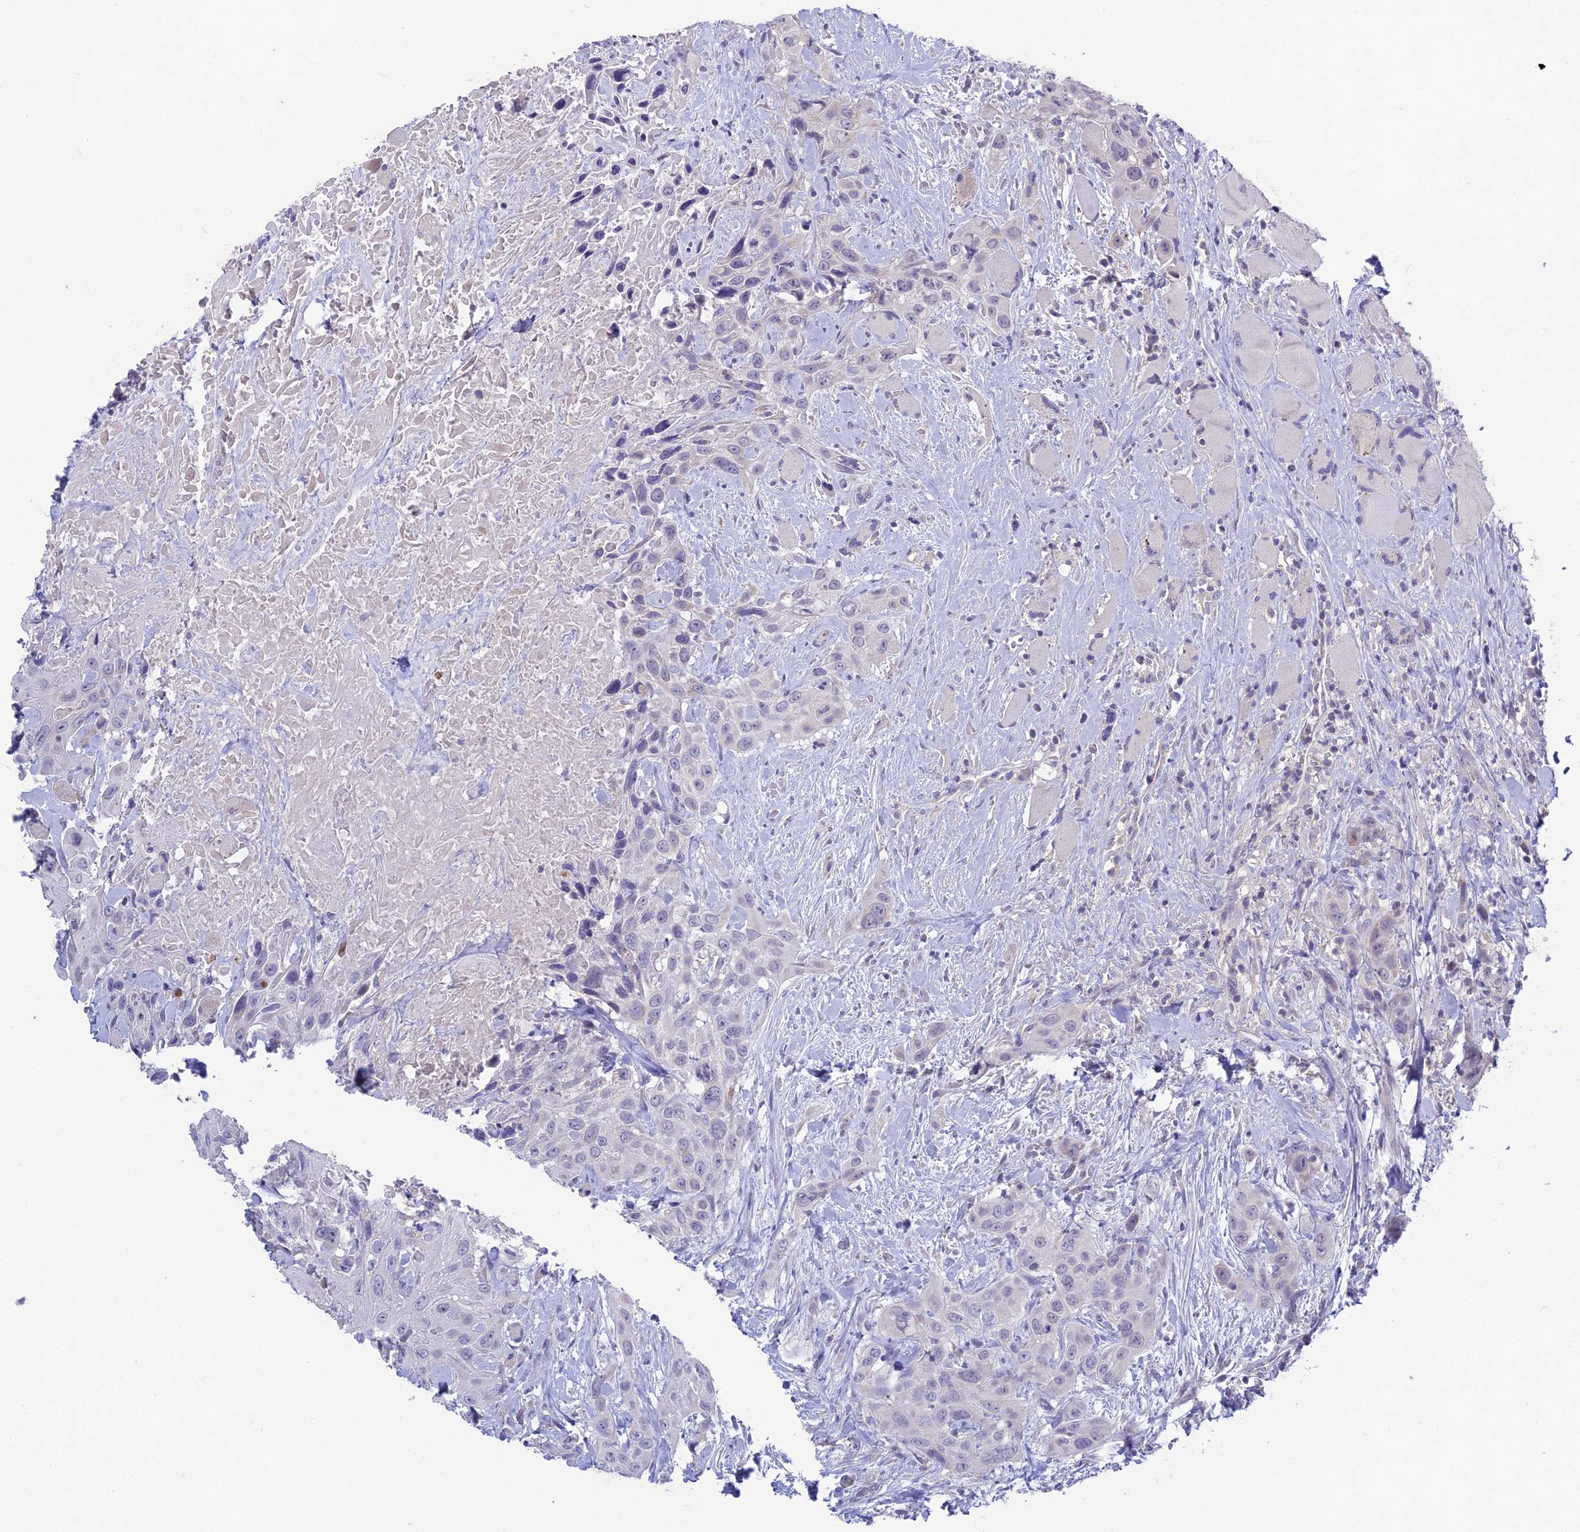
{"staining": {"intensity": "negative", "quantity": "none", "location": "none"}, "tissue": "head and neck cancer", "cell_type": "Tumor cells", "image_type": "cancer", "snomed": [{"axis": "morphology", "description": "Squamous cell carcinoma, NOS"}, {"axis": "topography", "description": "Head-Neck"}], "caption": "Head and neck cancer stained for a protein using IHC displays no expression tumor cells.", "gene": "SNTN", "patient": {"sex": "male", "age": 81}}